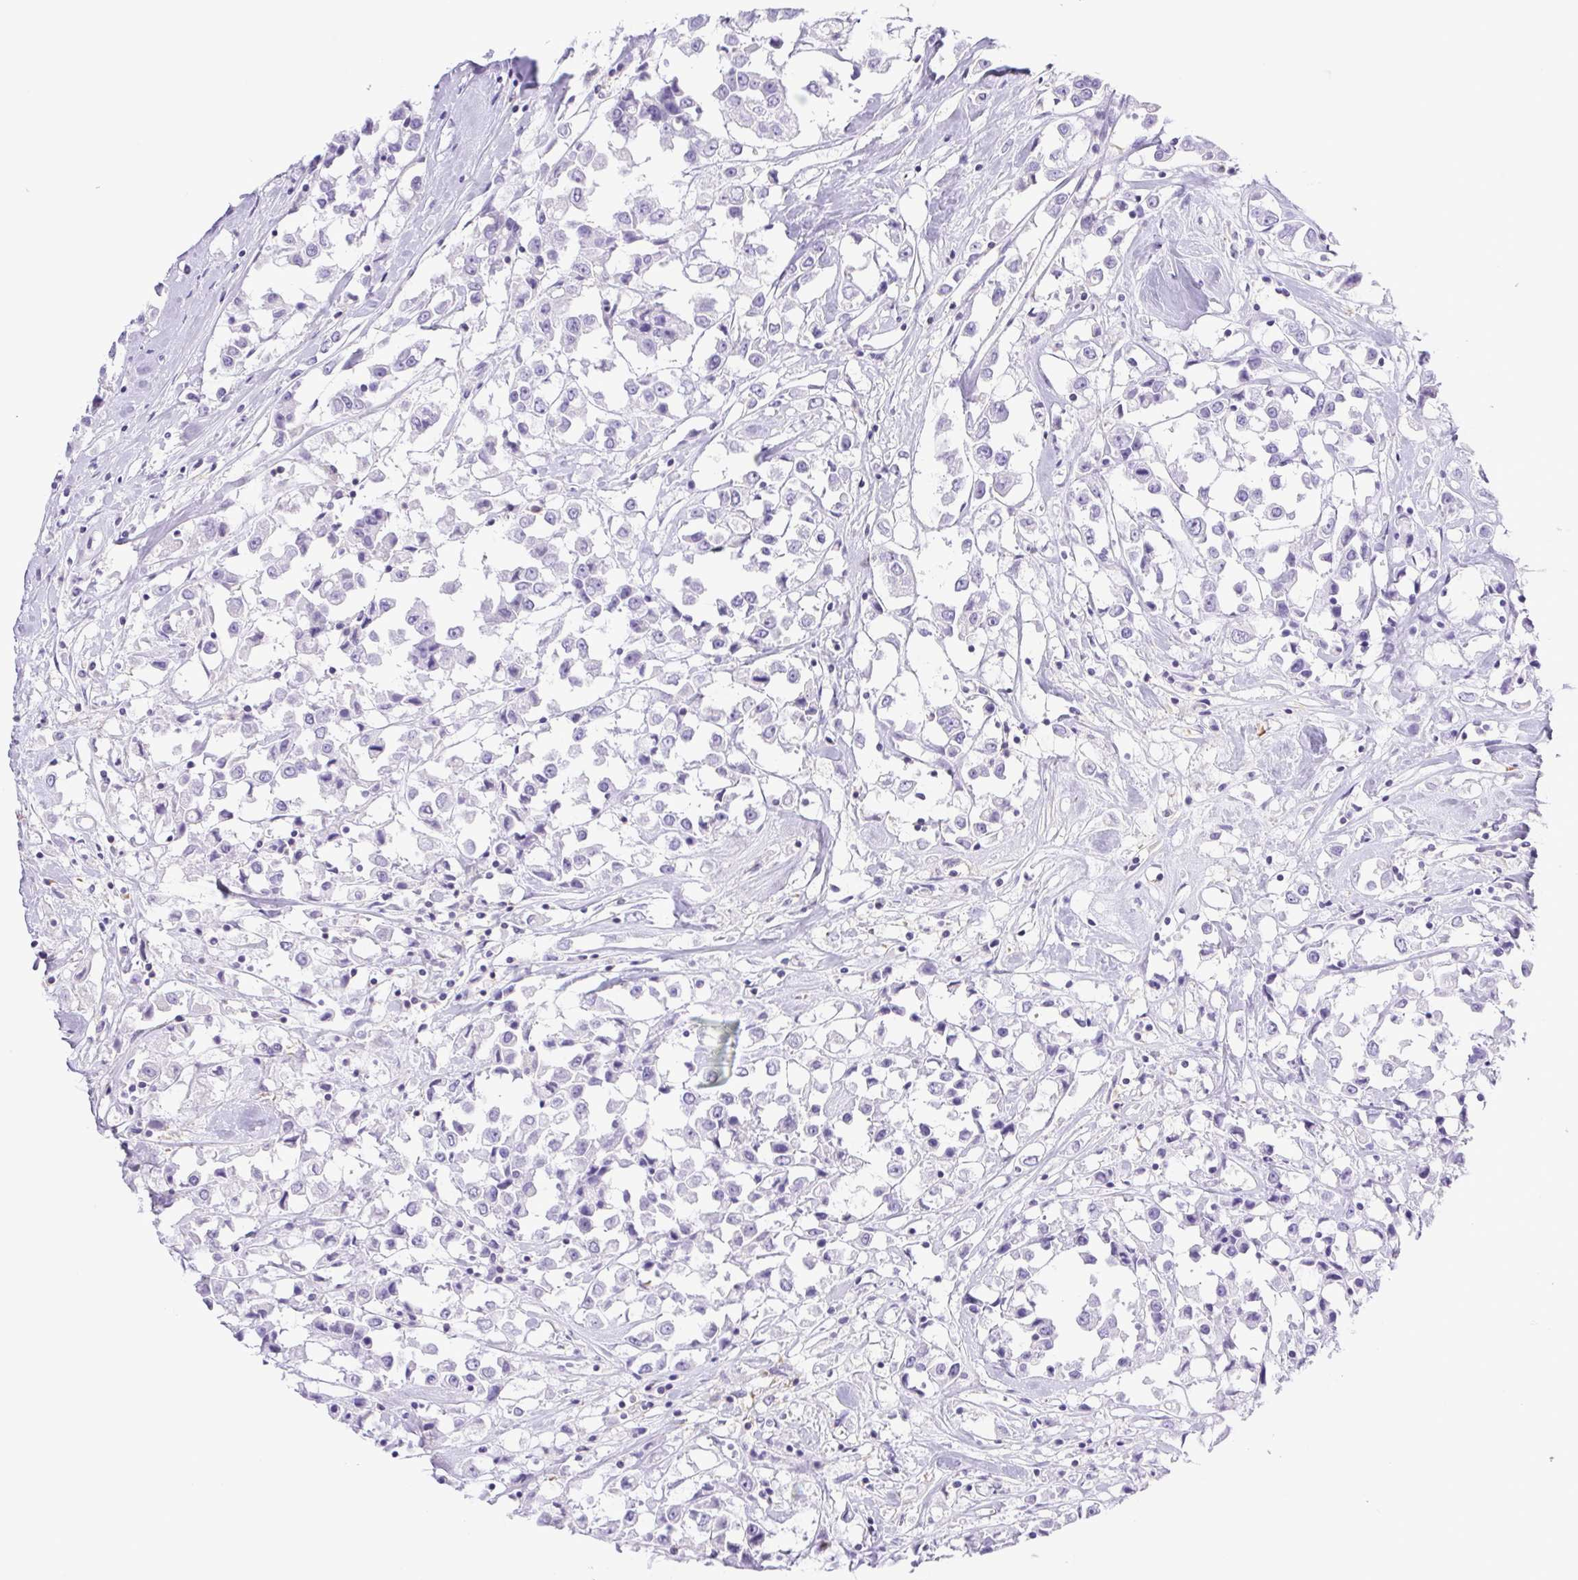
{"staining": {"intensity": "negative", "quantity": "none", "location": "none"}, "tissue": "breast cancer", "cell_type": "Tumor cells", "image_type": "cancer", "snomed": [{"axis": "morphology", "description": "Duct carcinoma"}, {"axis": "topography", "description": "Breast"}], "caption": "The immunohistochemistry (IHC) histopathology image has no significant expression in tumor cells of breast cancer tissue. The staining is performed using DAB (3,3'-diaminobenzidine) brown chromogen with nuclei counter-stained in using hematoxylin.", "gene": "SYNPR", "patient": {"sex": "female", "age": 61}}